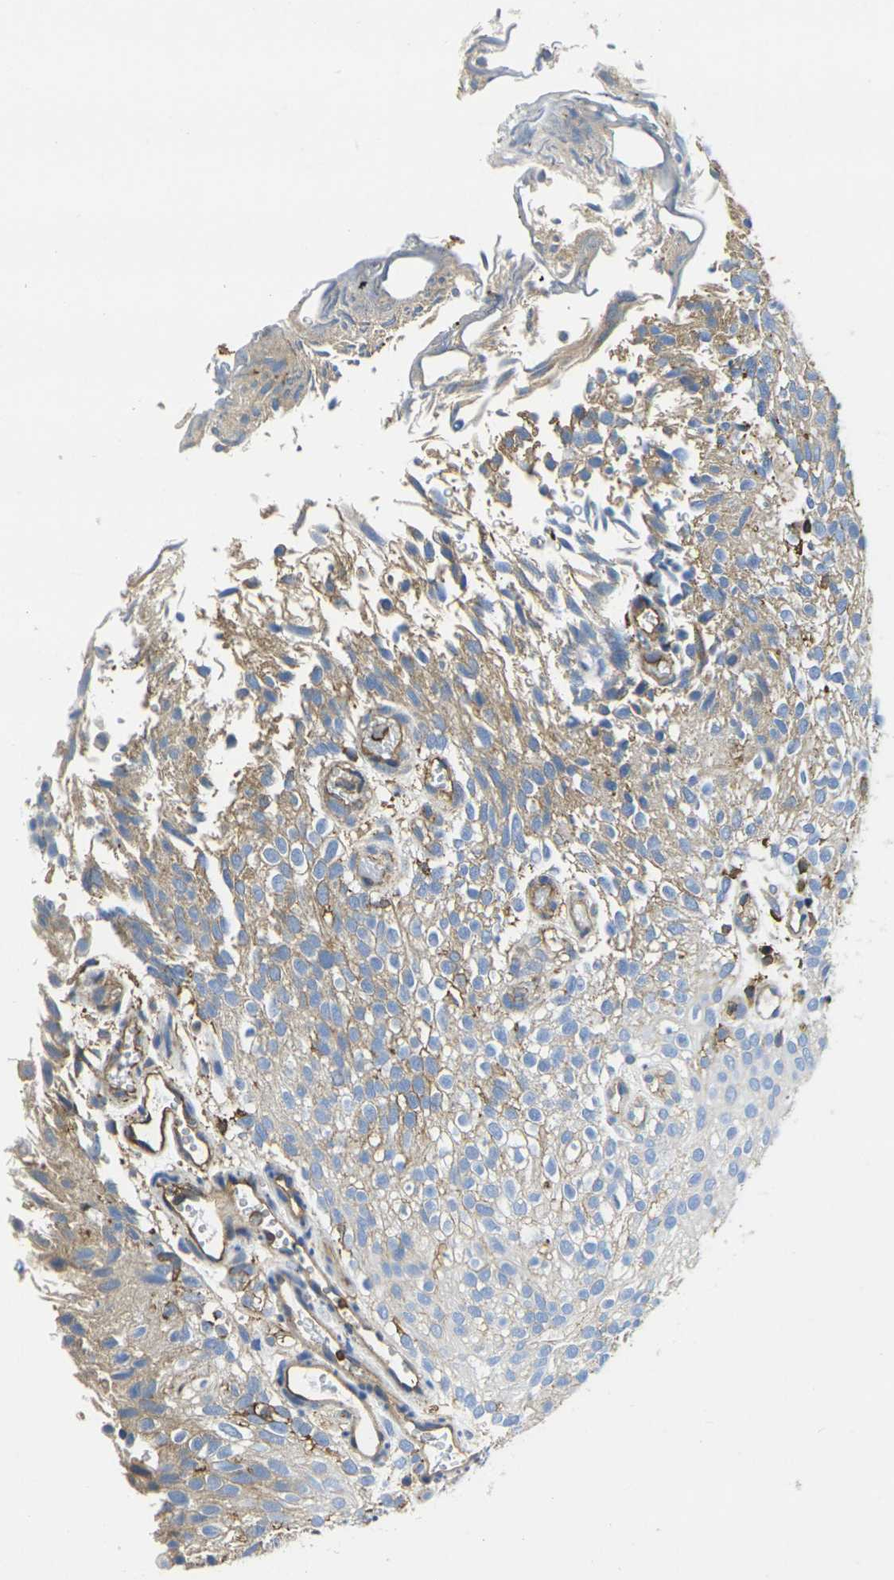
{"staining": {"intensity": "moderate", "quantity": "25%-75%", "location": "cytoplasmic/membranous"}, "tissue": "urothelial cancer", "cell_type": "Tumor cells", "image_type": "cancer", "snomed": [{"axis": "morphology", "description": "Urothelial carcinoma, Low grade"}, {"axis": "topography", "description": "Urinary bladder"}], "caption": "Protein staining of urothelial cancer tissue exhibits moderate cytoplasmic/membranous positivity in approximately 25%-75% of tumor cells. Immunohistochemistry stains the protein of interest in brown and the nuclei are stained blue.", "gene": "FAM110D", "patient": {"sex": "male", "age": 78}}